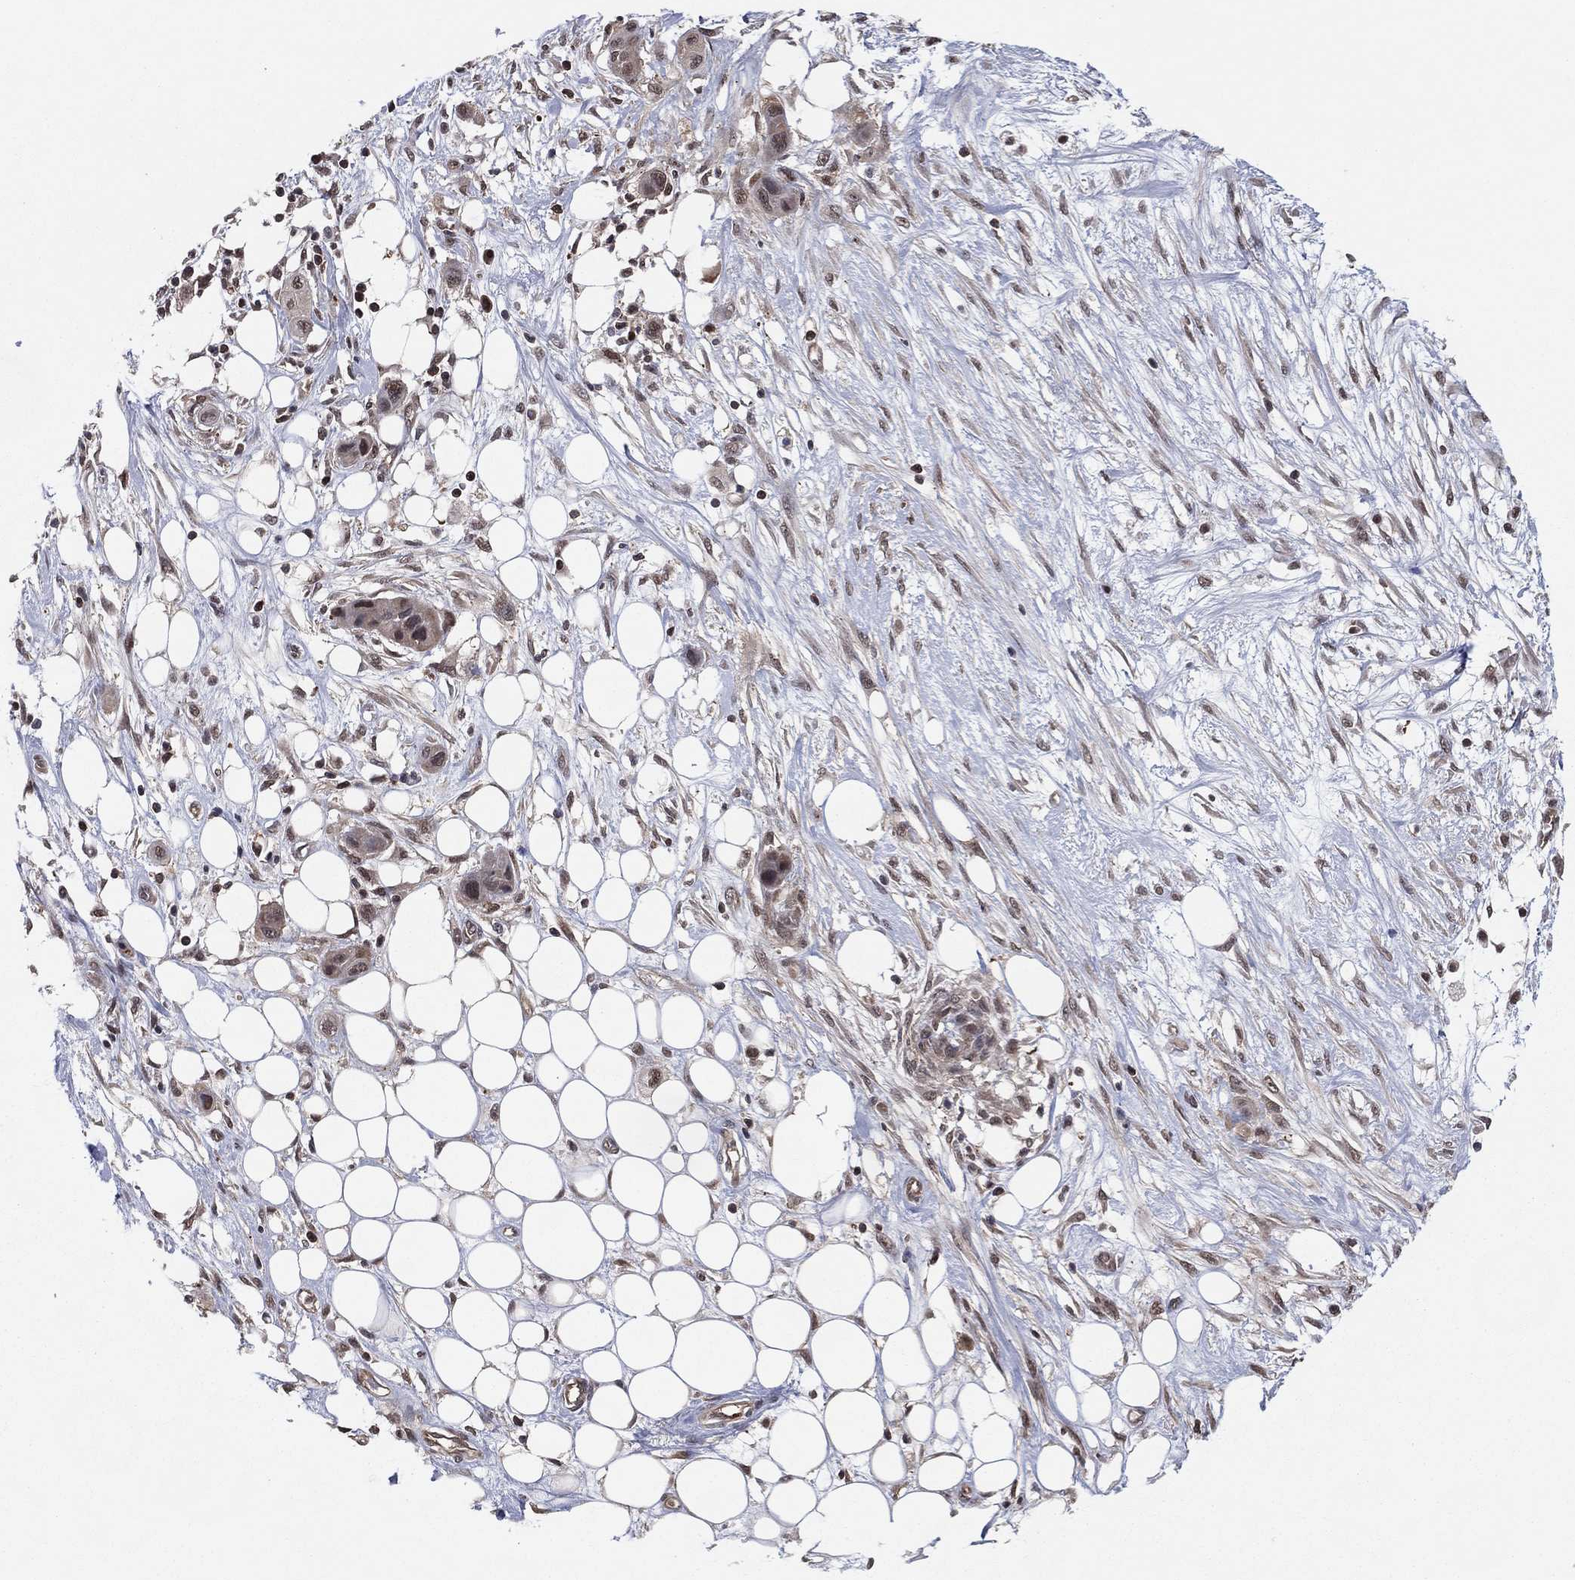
{"staining": {"intensity": "moderate", "quantity": "<25%", "location": "nuclear"}, "tissue": "skin cancer", "cell_type": "Tumor cells", "image_type": "cancer", "snomed": [{"axis": "morphology", "description": "Squamous cell carcinoma, NOS"}, {"axis": "topography", "description": "Skin"}], "caption": "An immunohistochemistry (IHC) photomicrograph of tumor tissue is shown. Protein staining in brown shows moderate nuclear positivity in squamous cell carcinoma (skin) within tumor cells.", "gene": "ICOSLG", "patient": {"sex": "male", "age": 79}}